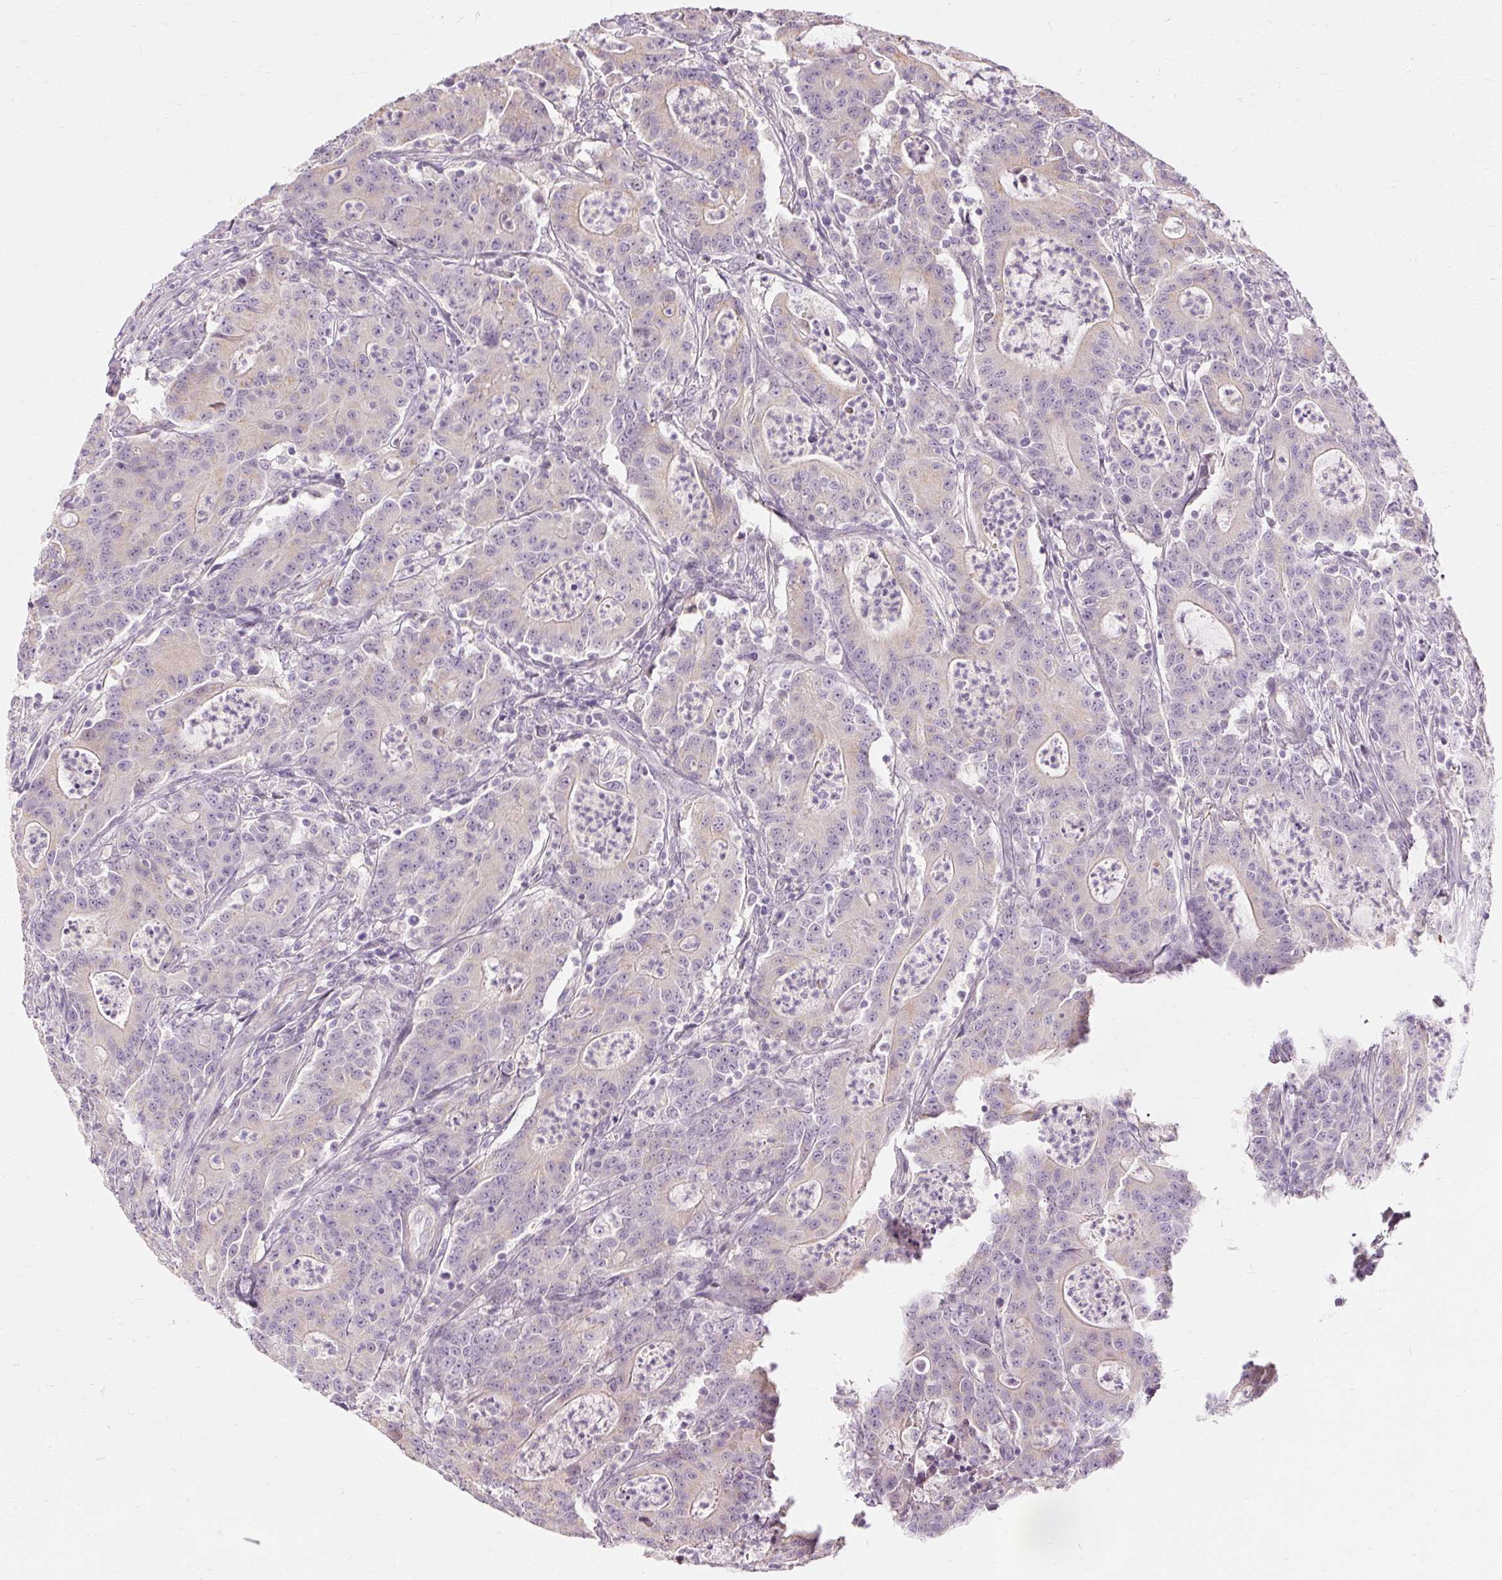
{"staining": {"intensity": "negative", "quantity": "none", "location": "none"}, "tissue": "colorectal cancer", "cell_type": "Tumor cells", "image_type": "cancer", "snomed": [{"axis": "morphology", "description": "Adenocarcinoma, NOS"}, {"axis": "topography", "description": "Colon"}], "caption": "This is an IHC photomicrograph of human colorectal adenocarcinoma. There is no expression in tumor cells.", "gene": "CAPN3", "patient": {"sex": "male", "age": 83}}